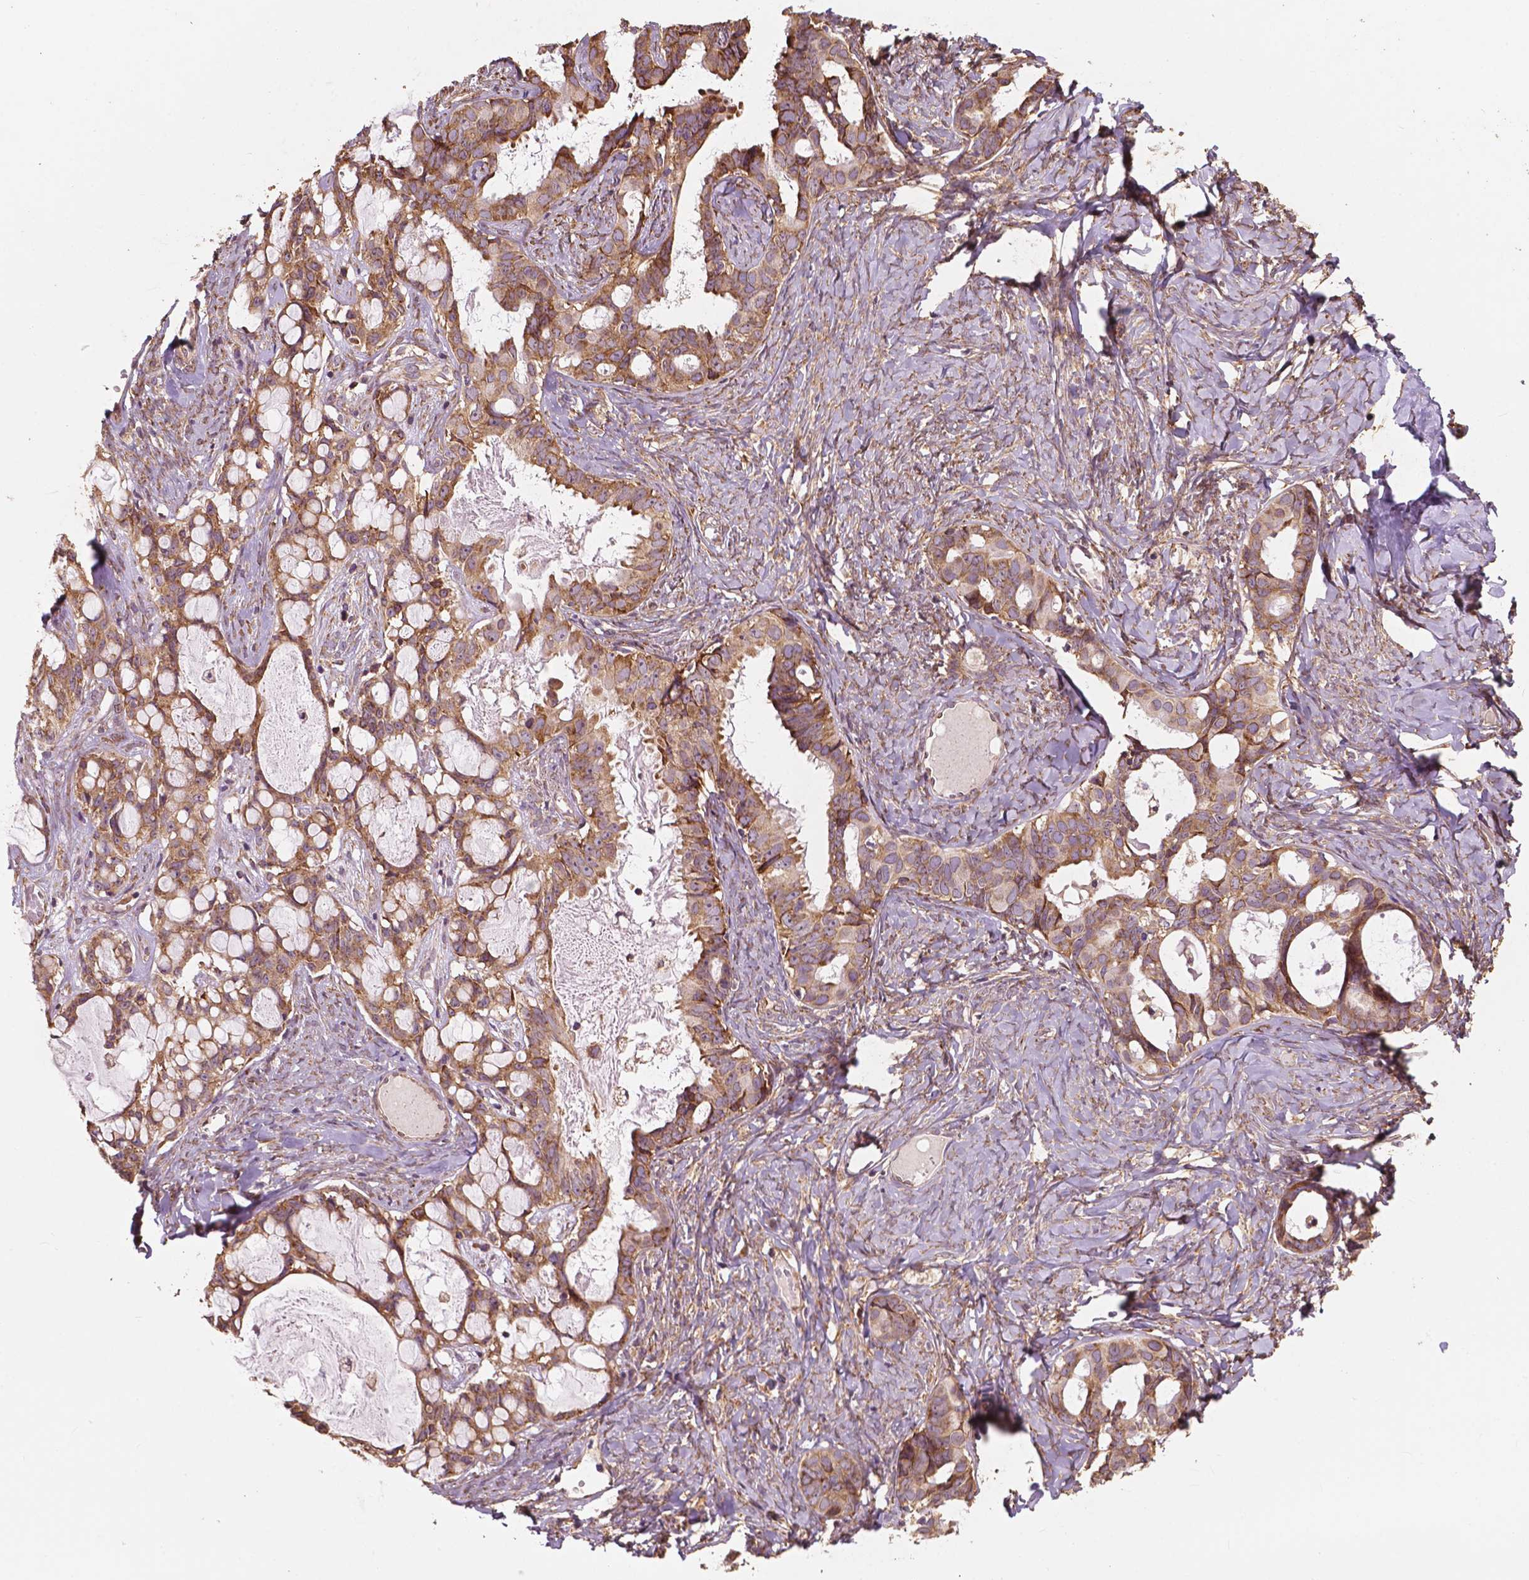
{"staining": {"intensity": "moderate", "quantity": ">75%", "location": "cytoplasmic/membranous"}, "tissue": "ovarian cancer", "cell_type": "Tumor cells", "image_type": "cancer", "snomed": [{"axis": "morphology", "description": "Cystadenocarcinoma, serous, NOS"}, {"axis": "topography", "description": "Ovary"}], "caption": "Protein staining of ovarian serous cystadenocarcinoma tissue demonstrates moderate cytoplasmic/membranous positivity in approximately >75% of tumor cells. The protein of interest is stained brown, and the nuclei are stained in blue (DAB IHC with brightfield microscopy, high magnification).", "gene": "G3BP1", "patient": {"sex": "female", "age": 69}}